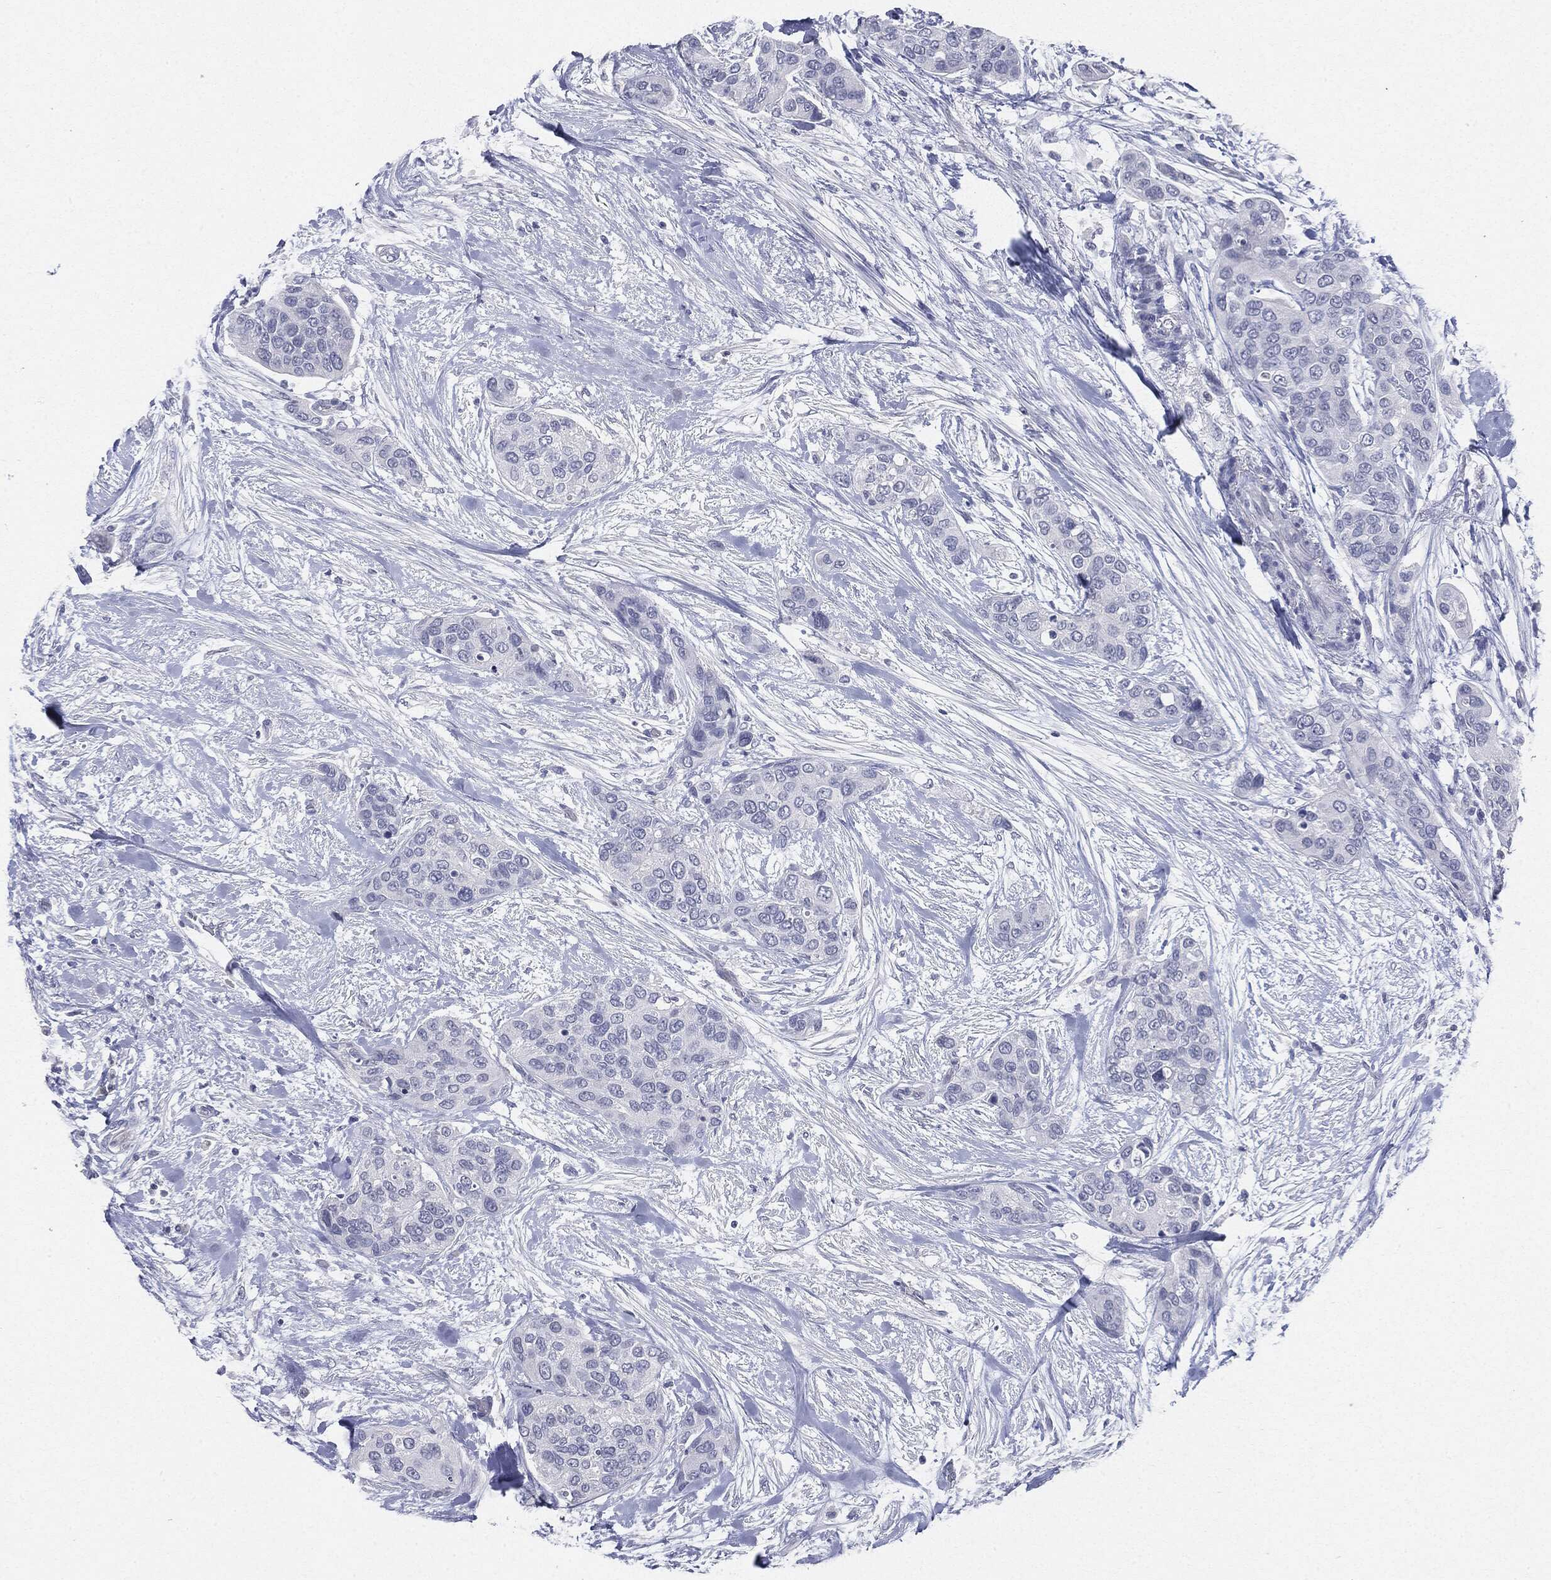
{"staining": {"intensity": "negative", "quantity": "none", "location": "none"}, "tissue": "urothelial cancer", "cell_type": "Tumor cells", "image_type": "cancer", "snomed": [{"axis": "morphology", "description": "Urothelial carcinoma, High grade"}, {"axis": "topography", "description": "Urinary bladder"}], "caption": "High power microscopy image of an immunohistochemistry (IHC) histopathology image of urothelial carcinoma (high-grade), revealing no significant positivity in tumor cells.", "gene": "CGB1", "patient": {"sex": "male", "age": 77}}